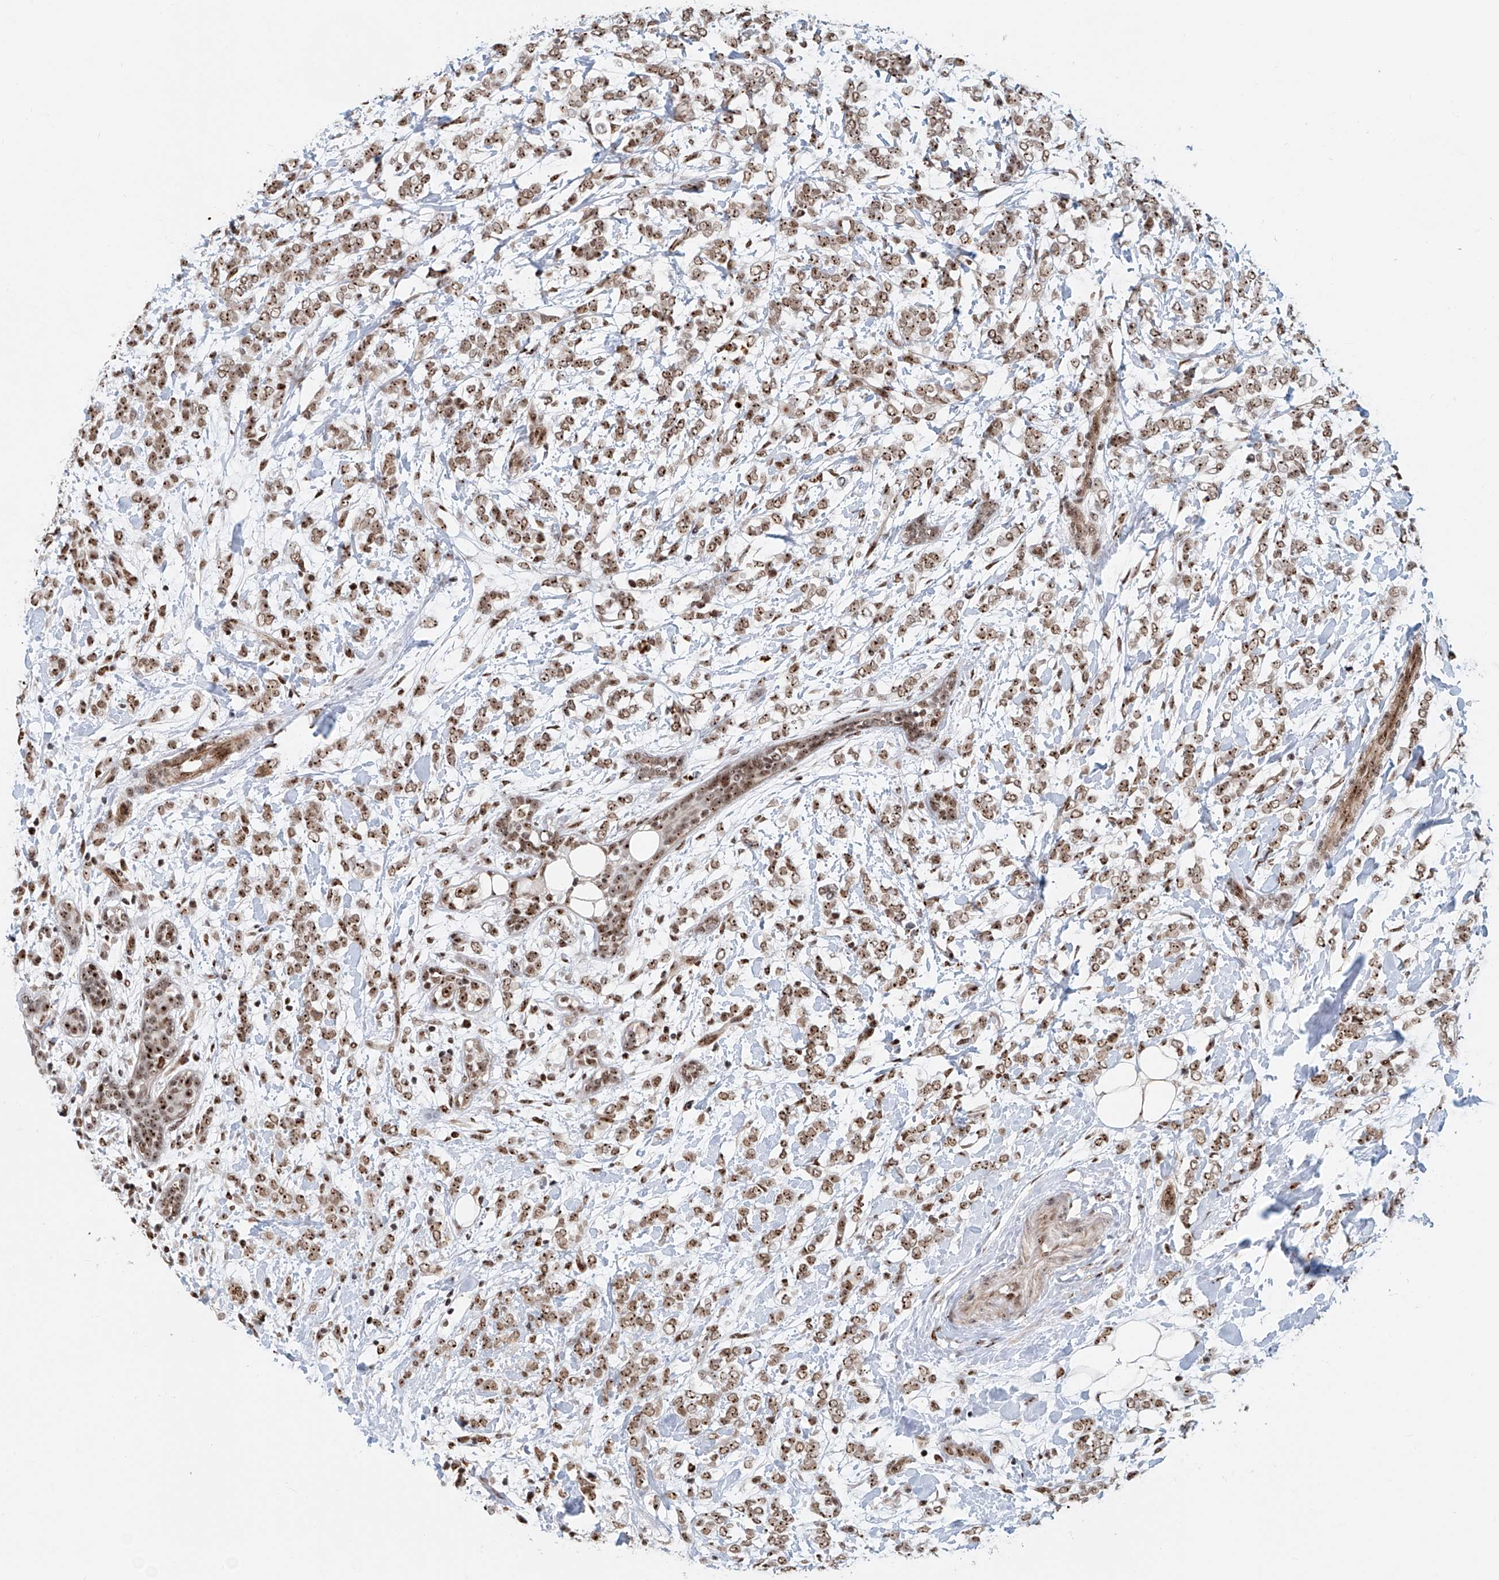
{"staining": {"intensity": "moderate", "quantity": ">75%", "location": "nuclear"}, "tissue": "breast cancer", "cell_type": "Tumor cells", "image_type": "cancer", "snomed": [{"axis": "morphology", "description": "Normal tissue, NOS"}, {"axis": "morphology", "description": "Lobular carcinoma"}, {"axis": "topography", "description": "Breast"}], "caption": "Moderate nuclear expression is appreciated in approximately >75% of tumor cells in breast cancer (lobular carcinoma).", "gene": "PRUNE2", "patient": {"sex": "female", "age": 47}}